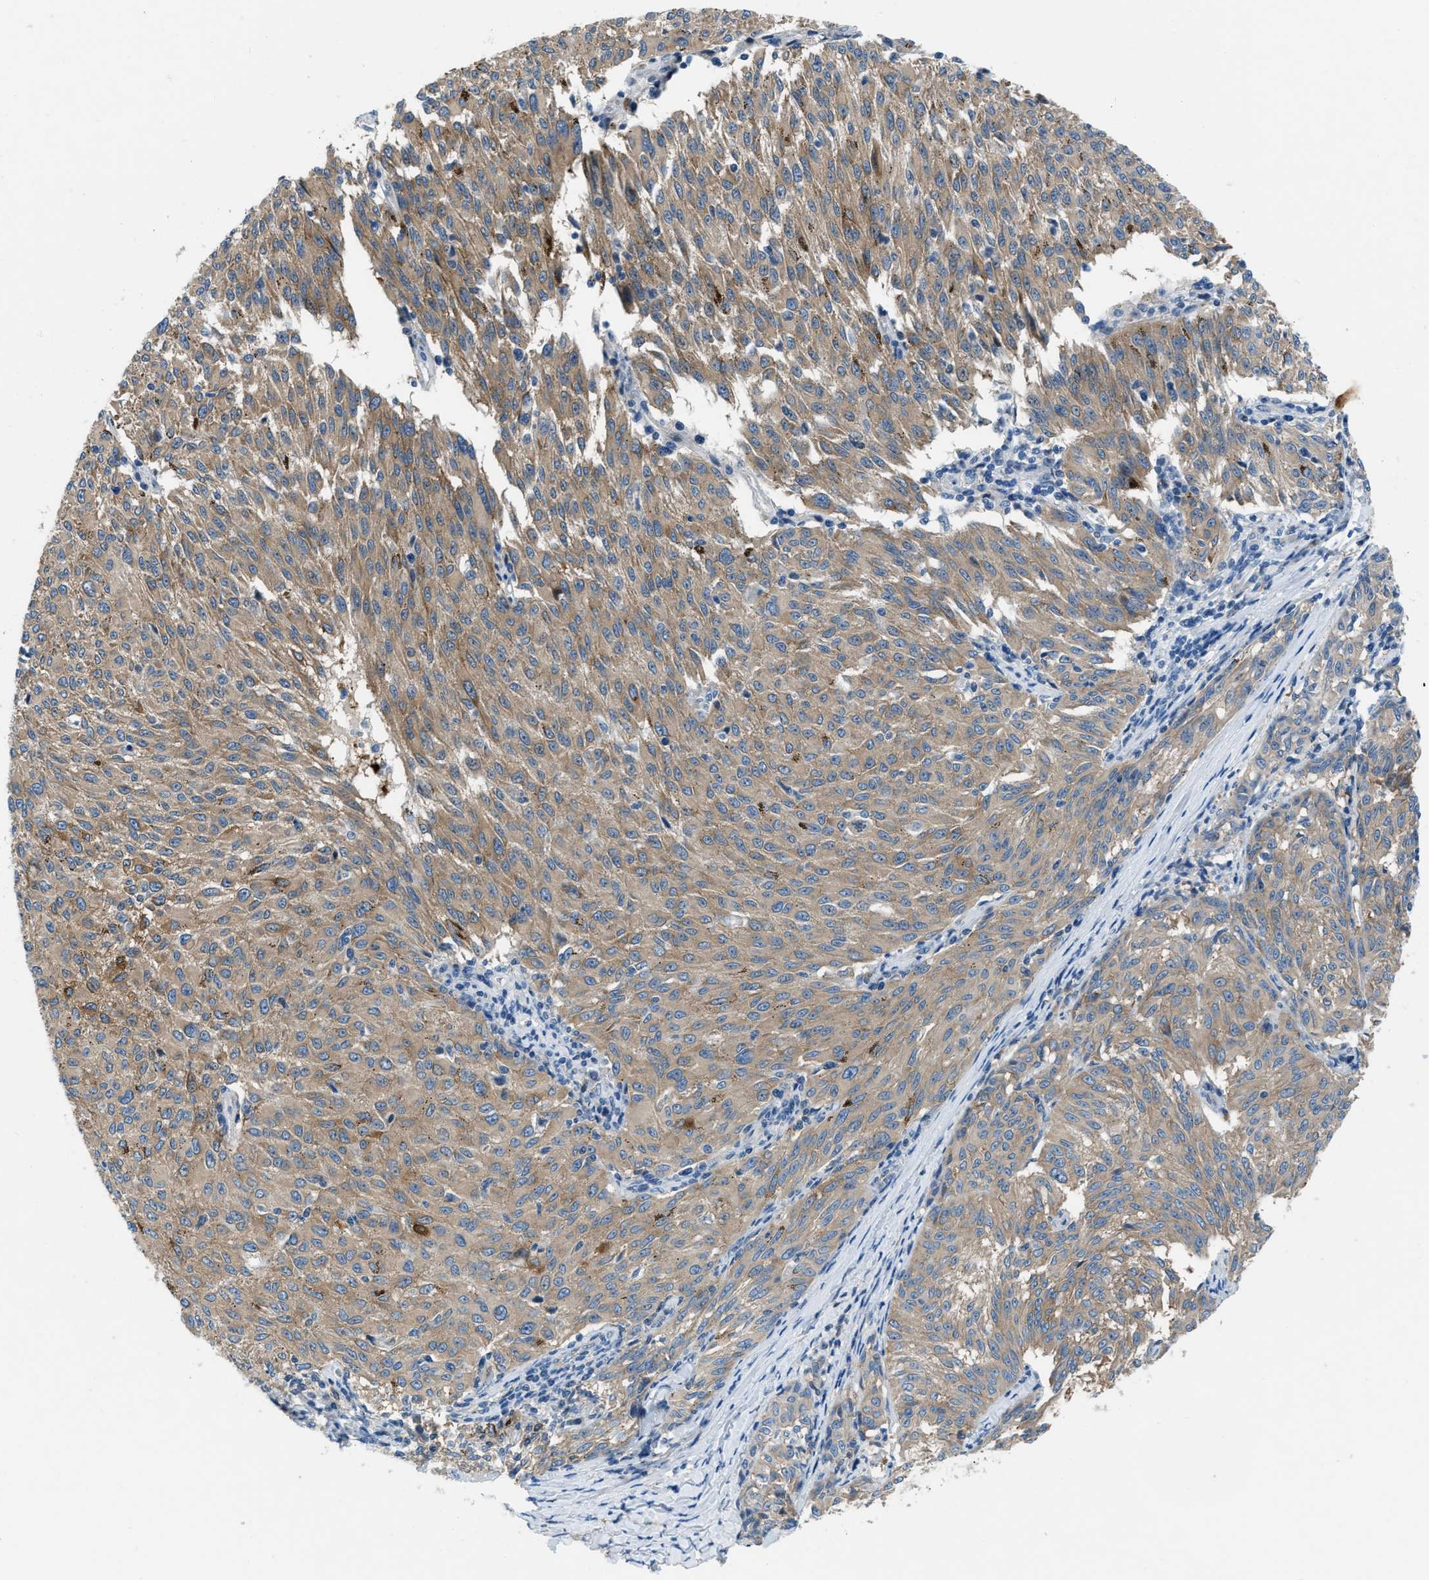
{"staining": {"intensity": "weak", "quantity": ">75%", "location": "cytoplasmic/membranous"}, "tissue": "melanoma", "cell_type": "Tumor cells", "image_type": "cancer", "snomed": [{"axis": "morphology", "description": "Malignant melanoma, NOS"}, {"axis": "topography", "description": "Skin"}], "caption": "Protein expression analysis of malignant melanoma exhibits weak cytoplasmic/membranous positivity in approximately >75% of tumor cells. (DAB = brown stain, brightfield microscopy at high magnification).", "gene": "PFKP", "patient": {"sex": "female", "age": 72}}